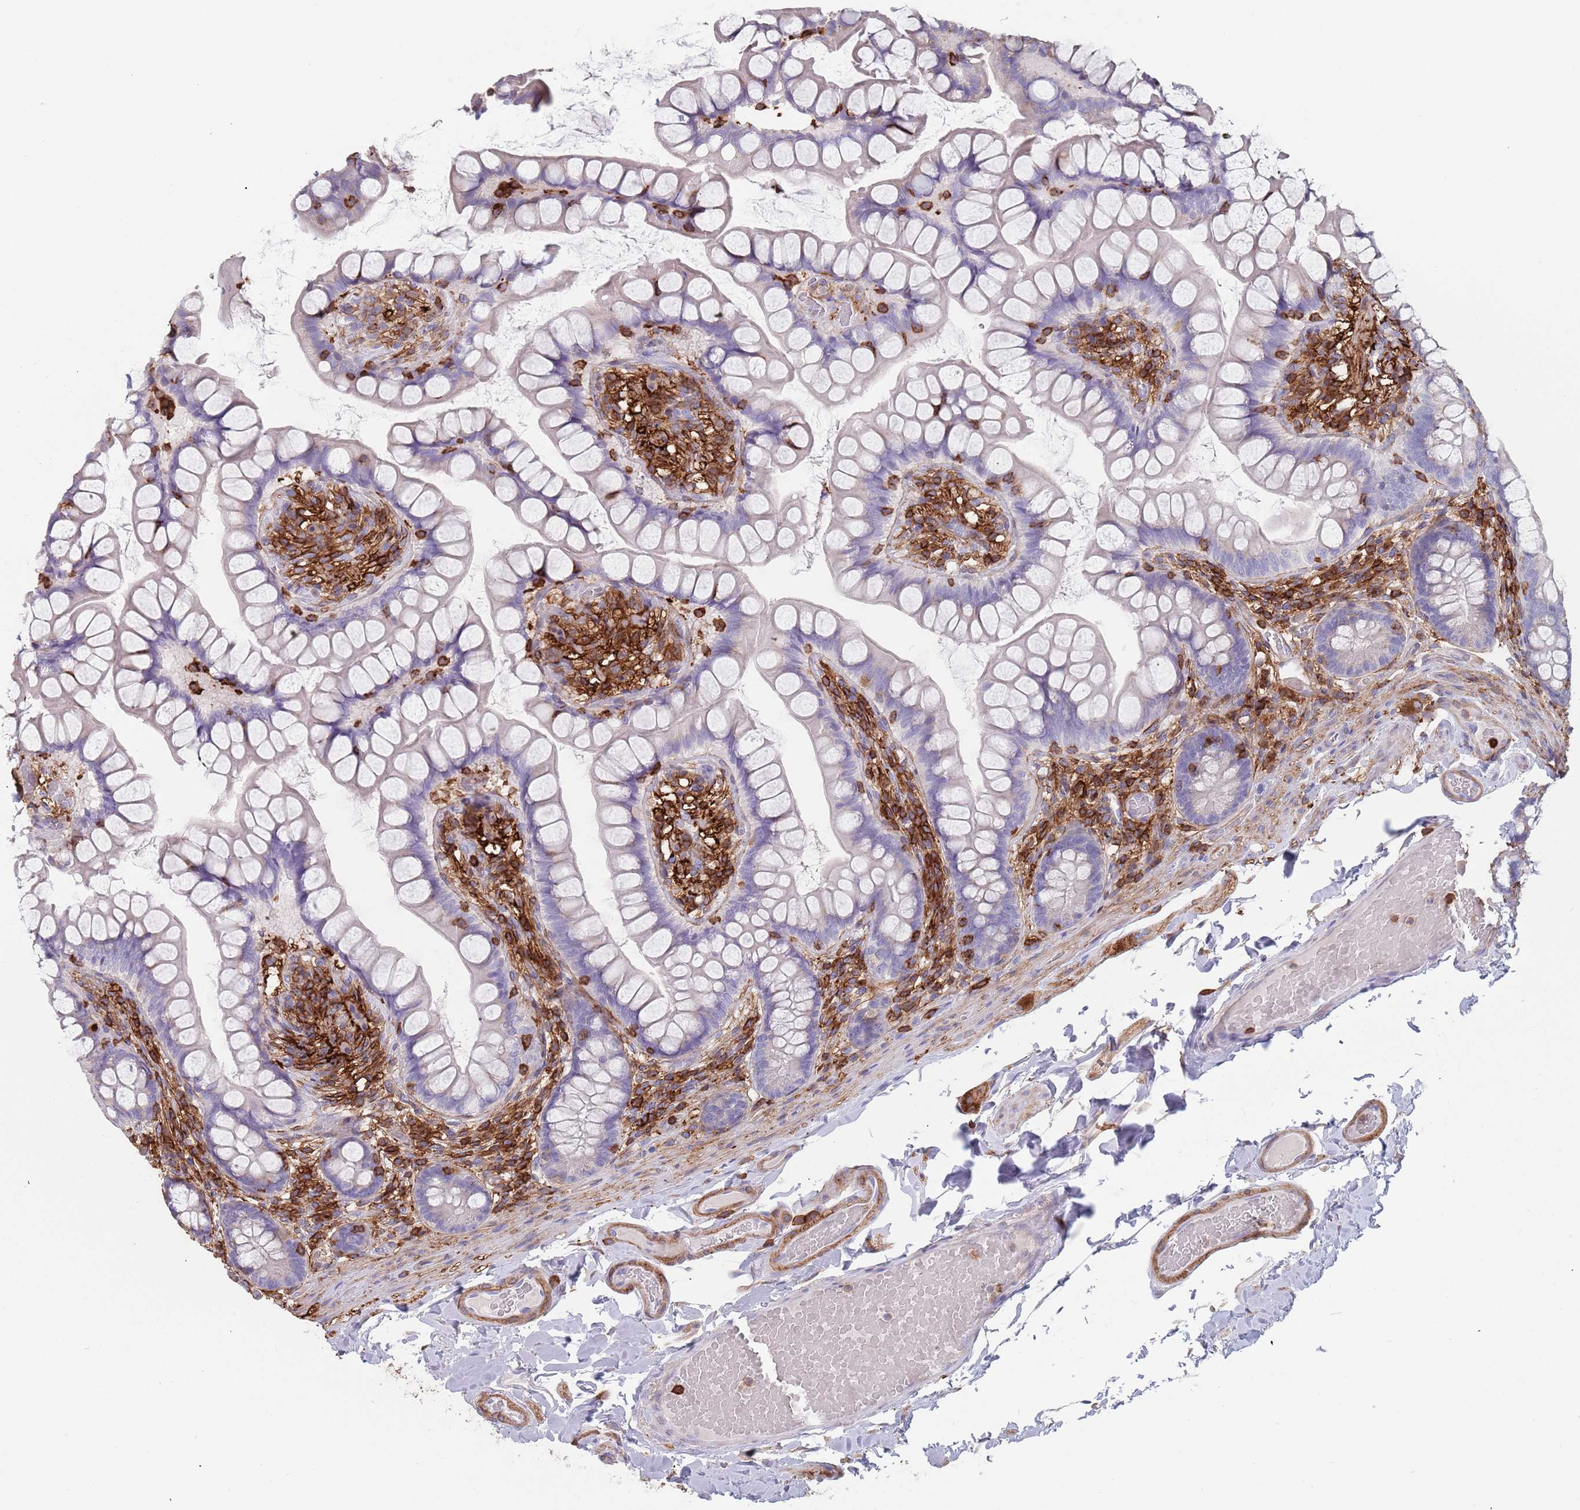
{"staining": {"intensity": "moderate", "quantity": "<25%", "location": "cytoplasmic/membranous"}, "tissue": "small intestine", "cell_type": "Glandular cells", "image_type": "normal", "snomed": [{"axis": "morphology", "description": "Normal tissue, NOS"}, {"axis": "topography", "description": "Small intestine"}], "caption": "The photomicrograph displays staining of normal small intestine, revealing moderate cytoplasmic/membranous protein expression (brown color) within glandular cells.", "gene": "RNF144A", "patient": {"sex": "male", "age": 70}}